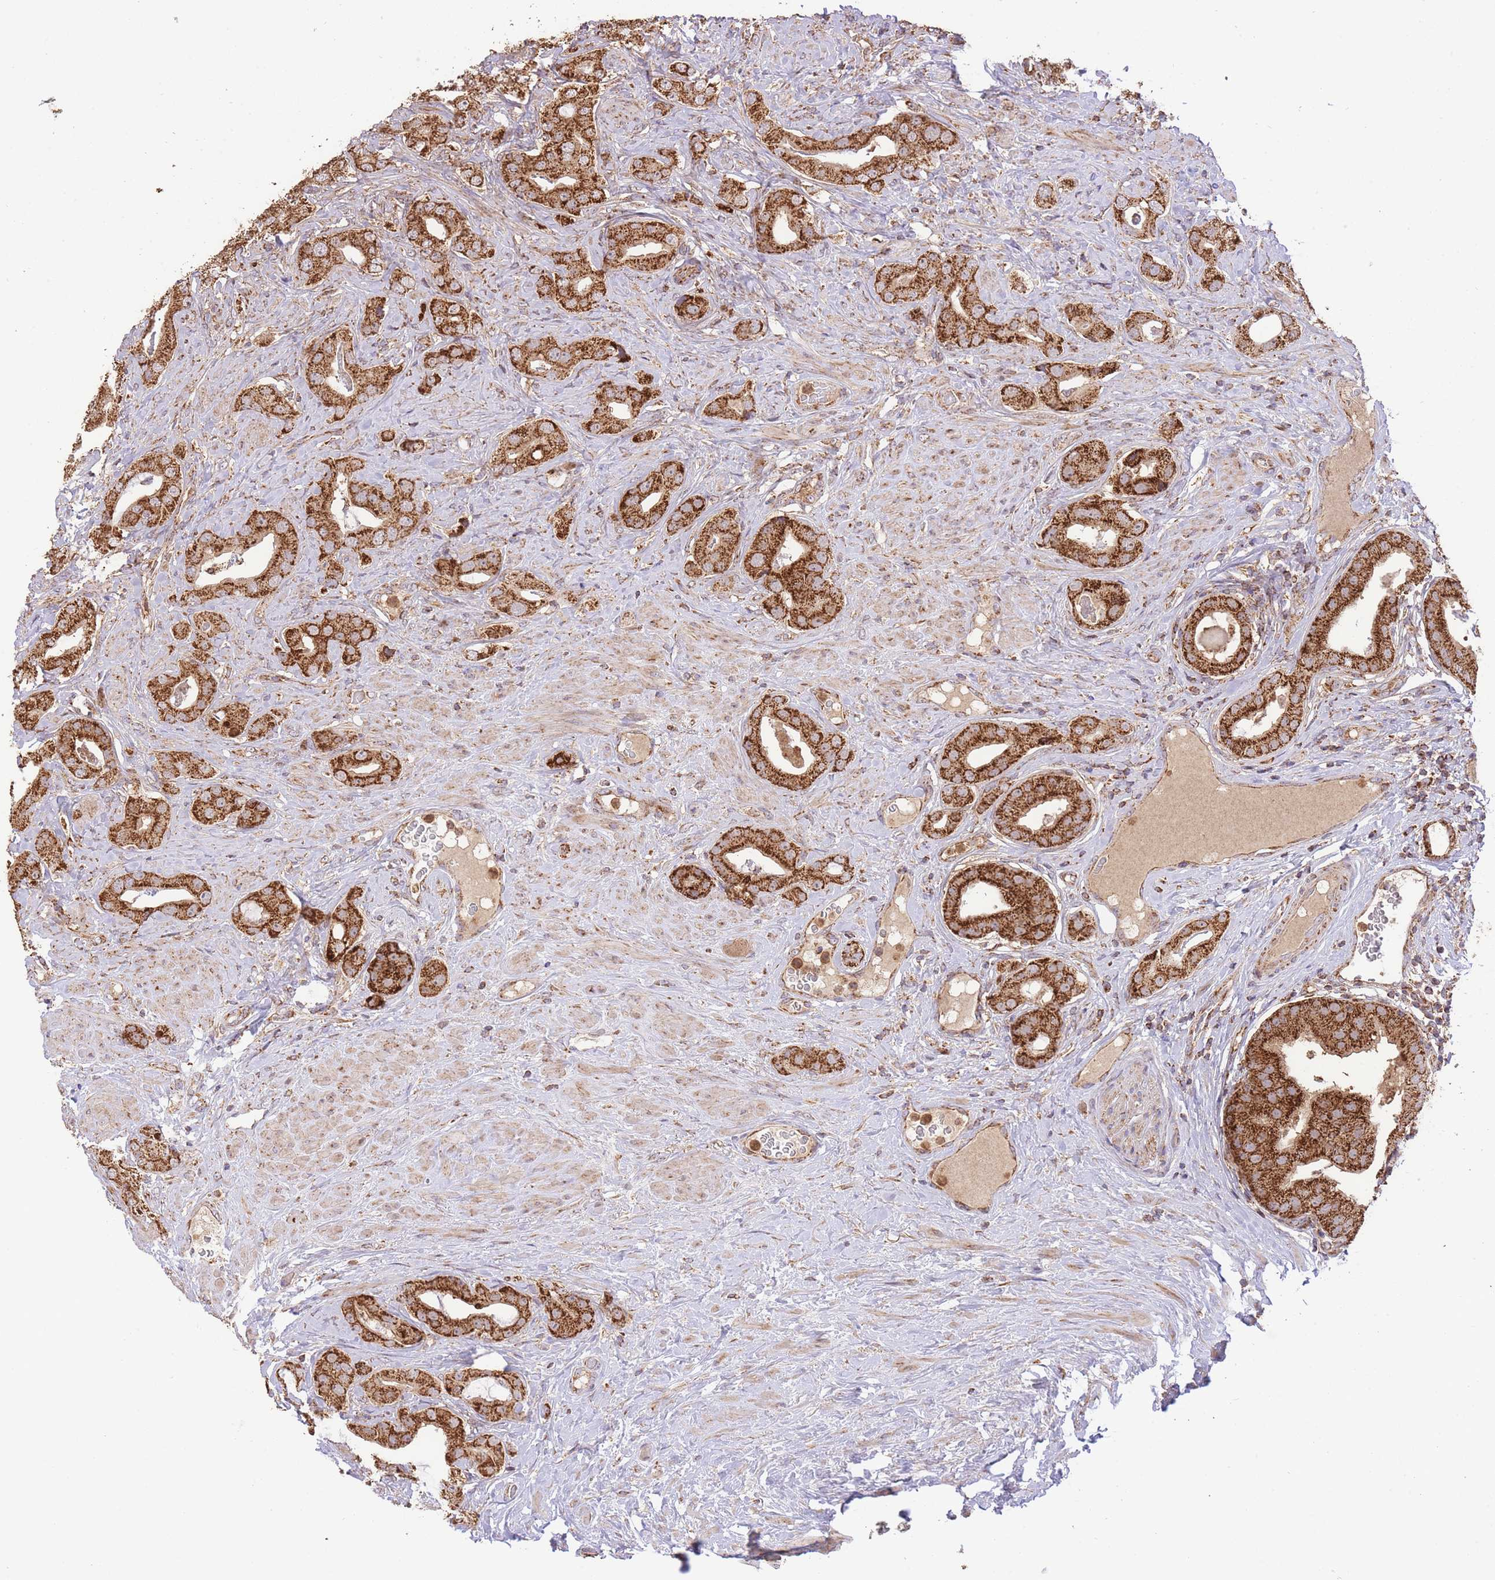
{"staining": {"intensity": "strong", "quantity": ">75%", "location": "cytoplasmic/membranous"}, "tissue": "prostate cancer", "cell_type": "Tumor cells", "image_type": "cancer", "snomed": [{"axis": "morphology", "description": "Adenocarcinoma, High grade"}, {"axis": "topography", "description": "Prostate"}], "caption": "Tumor cells reveal strong cytoplasmic/membranous staining in about >75% of cells in prostate adenocarcinoma (high-grade).", "gene": "PREP", "patient": {"sex": "male", "age": 63}}